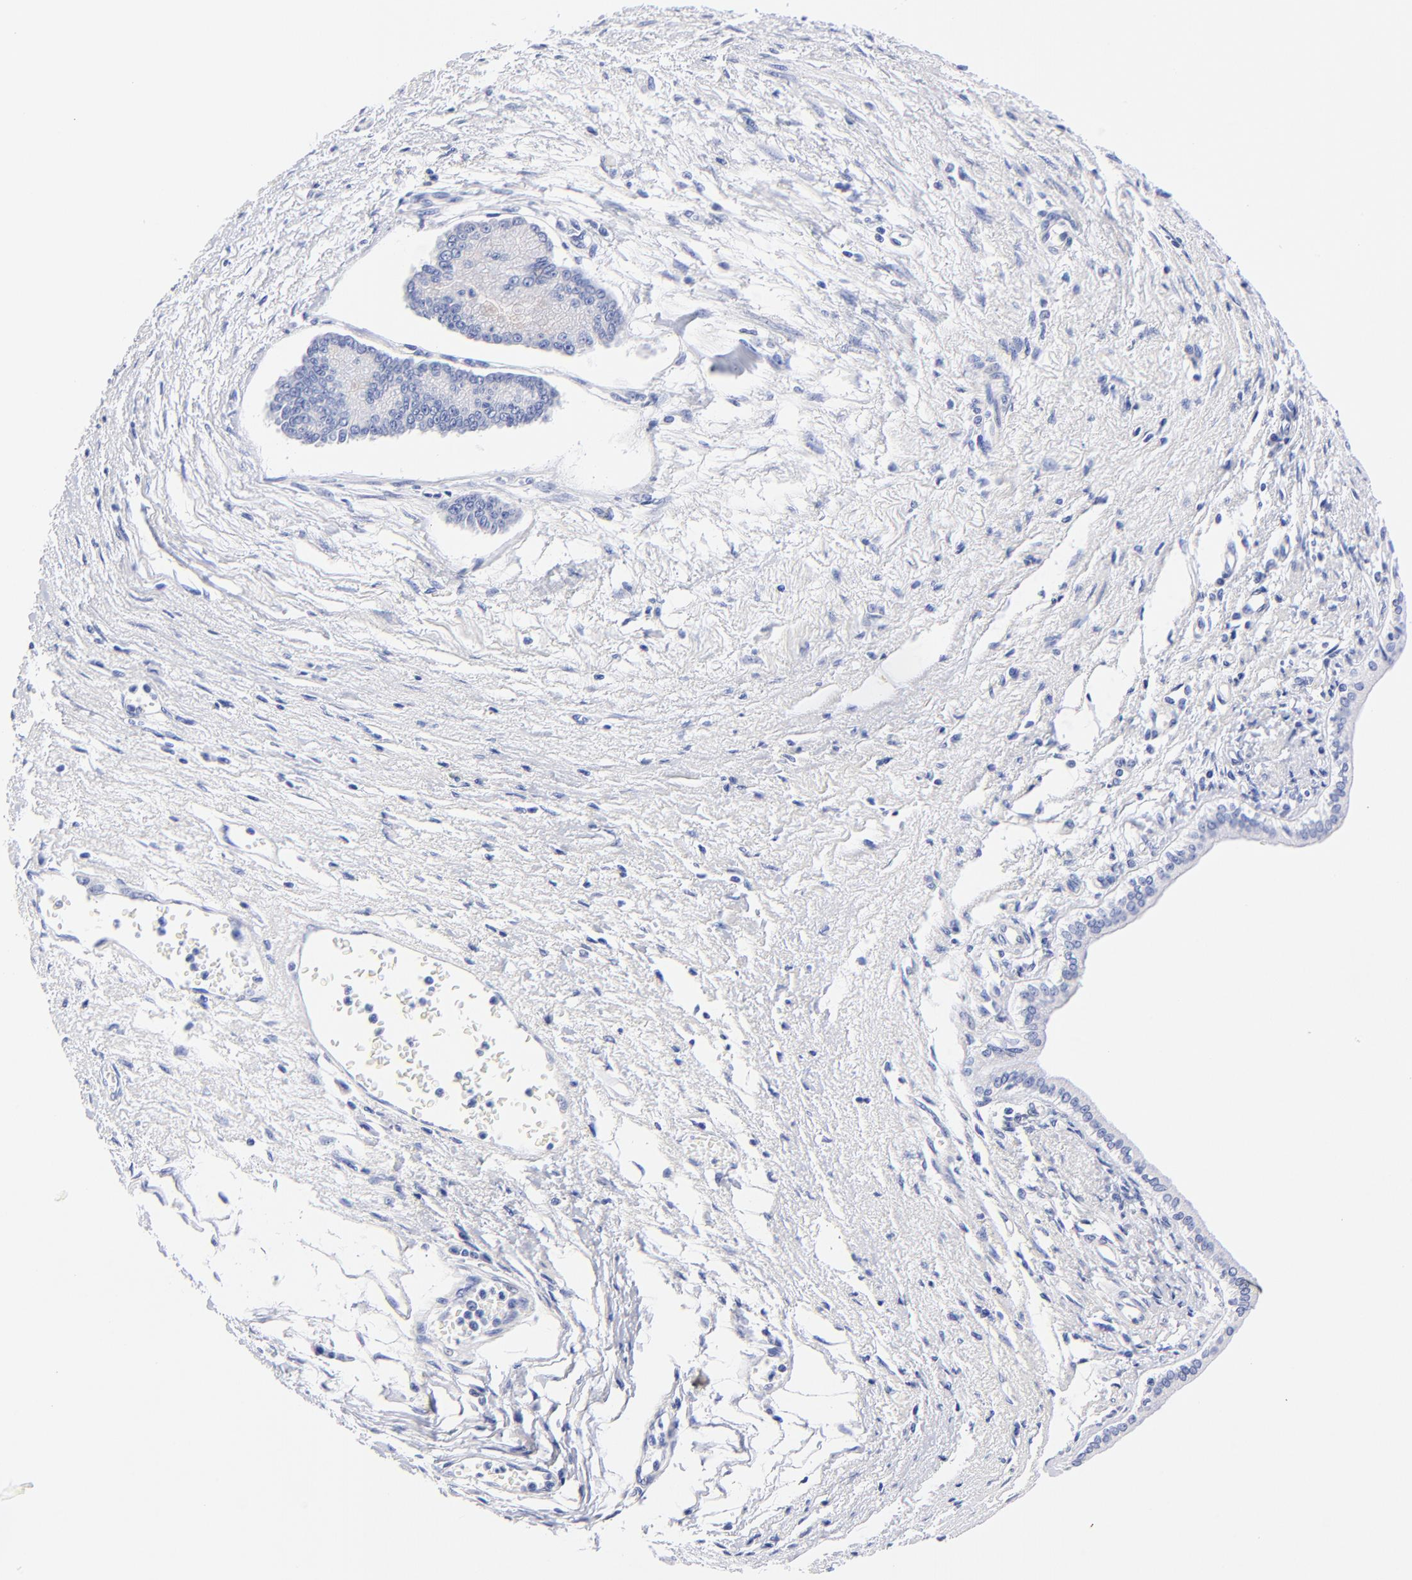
{"staining": {"intensity": "negative", "quantity": "none", "location": "none"}, "tissue": "liver cancer", "cell_type": "Tumor cells", "image_type": "cancer", "snomed": [{"axis": "morphology", "description": "Cholangiocarcinoma"}, {"axis": "topography", "description": "Liver"}], "caption": "The image exhibits no staining of tumor cells in liver cholangiocarcinoma. (Brightfield microscopy of DAB immunohistochemistry at high magnification).", "gene": "HORMAD2", "patient": {"sex": "female", "age": 79}}